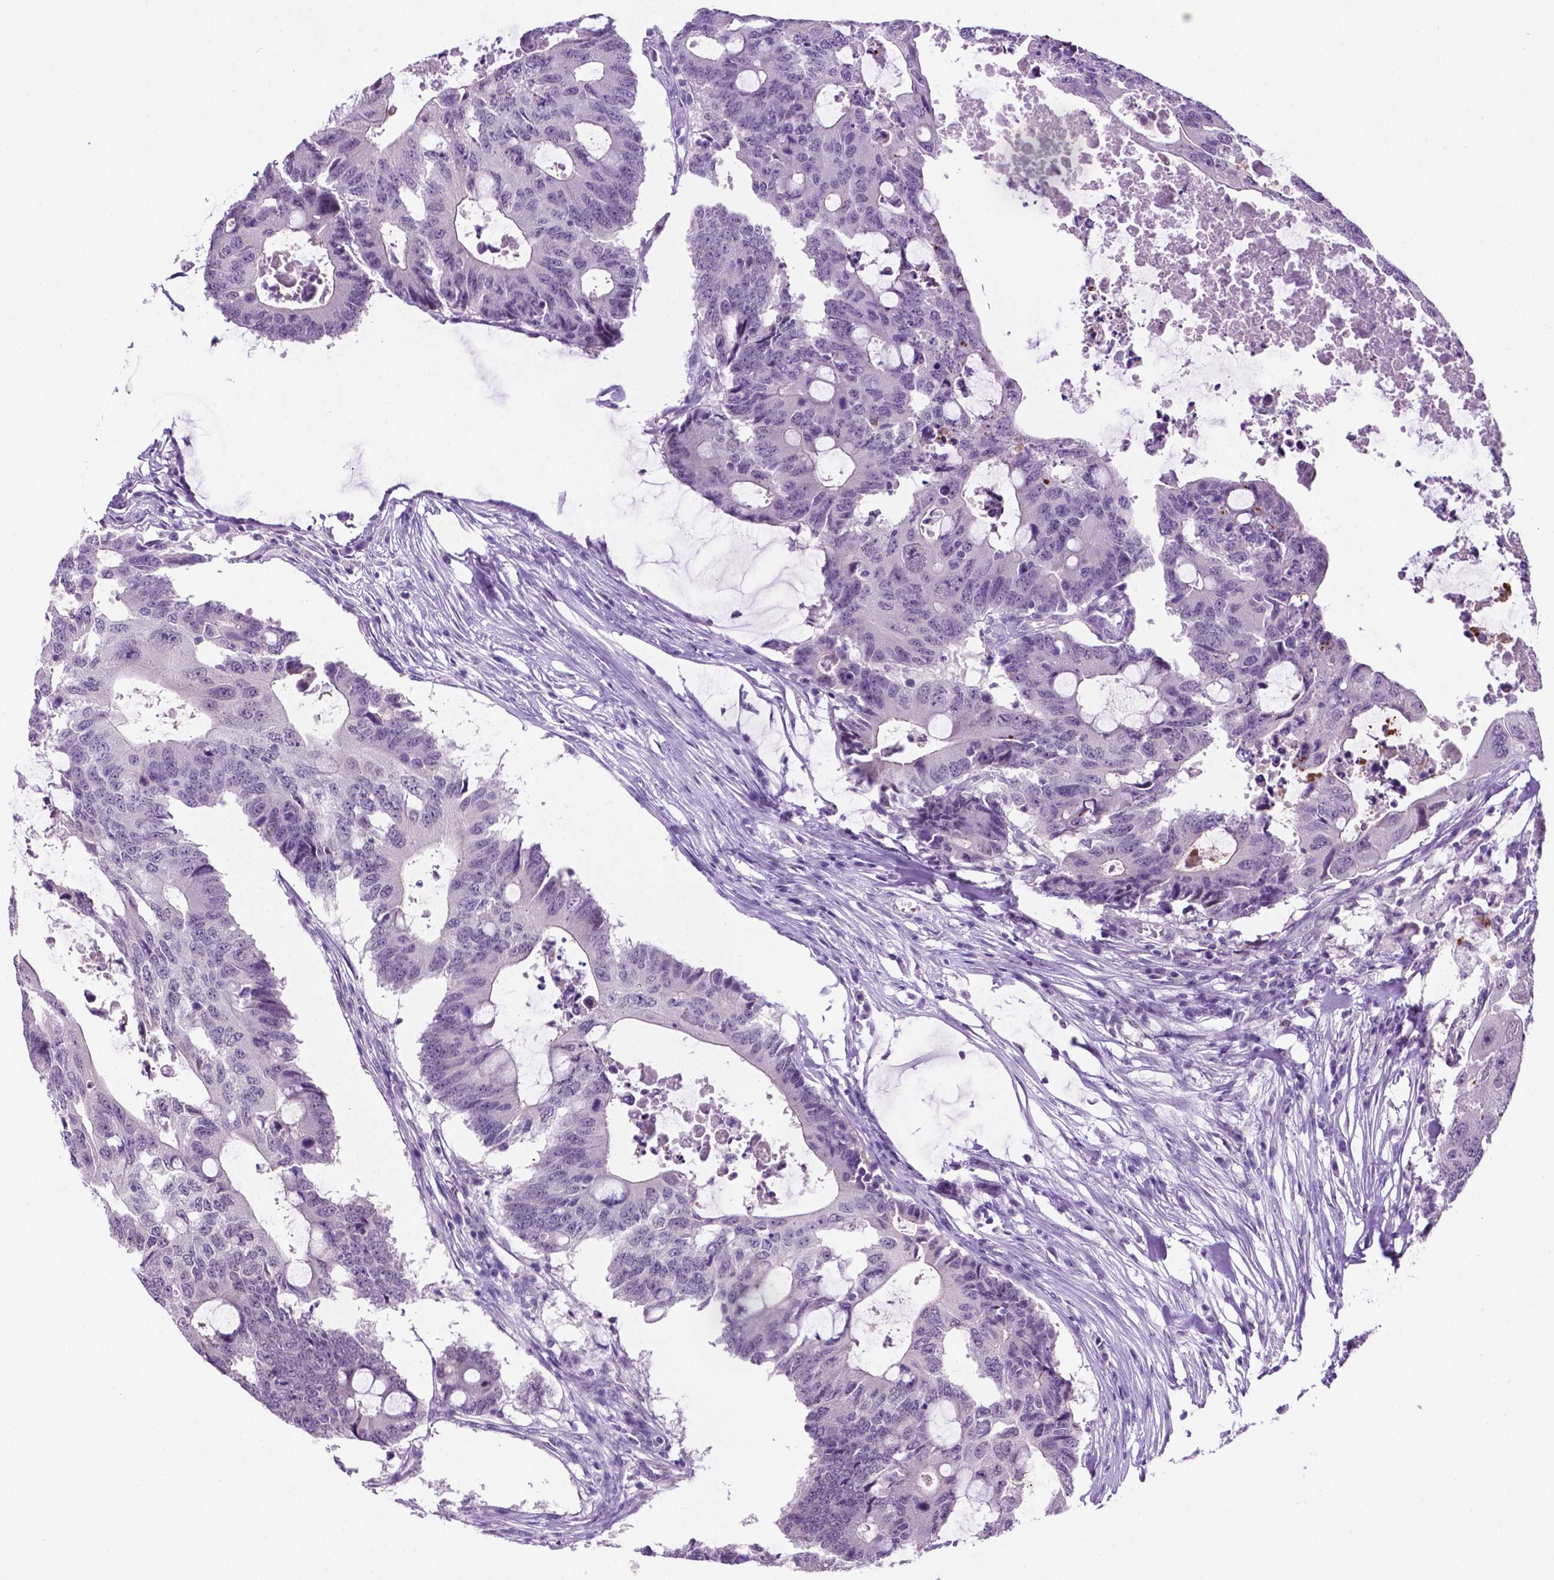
{"staining": {"intensity": "negative", "quantity": "none", "location": "none"}, "tissue": "colorectal cancer", "cell_type": "Tumor cells", "image_type": "cancer", "snomed": [{"axis": "morphology", "description": "Adenocarcinoma, NOS"}, {"axis": "topography", "description": "Colon"}], "caption": "High magnification brightfield microscopy of colorectal cancer stained with DAB (brown) and counterstained with hematoxylin (blue): tumor cells show no significant staining.", "gene": "MMP27", "patient": {"sex": "male", "age": 71}}